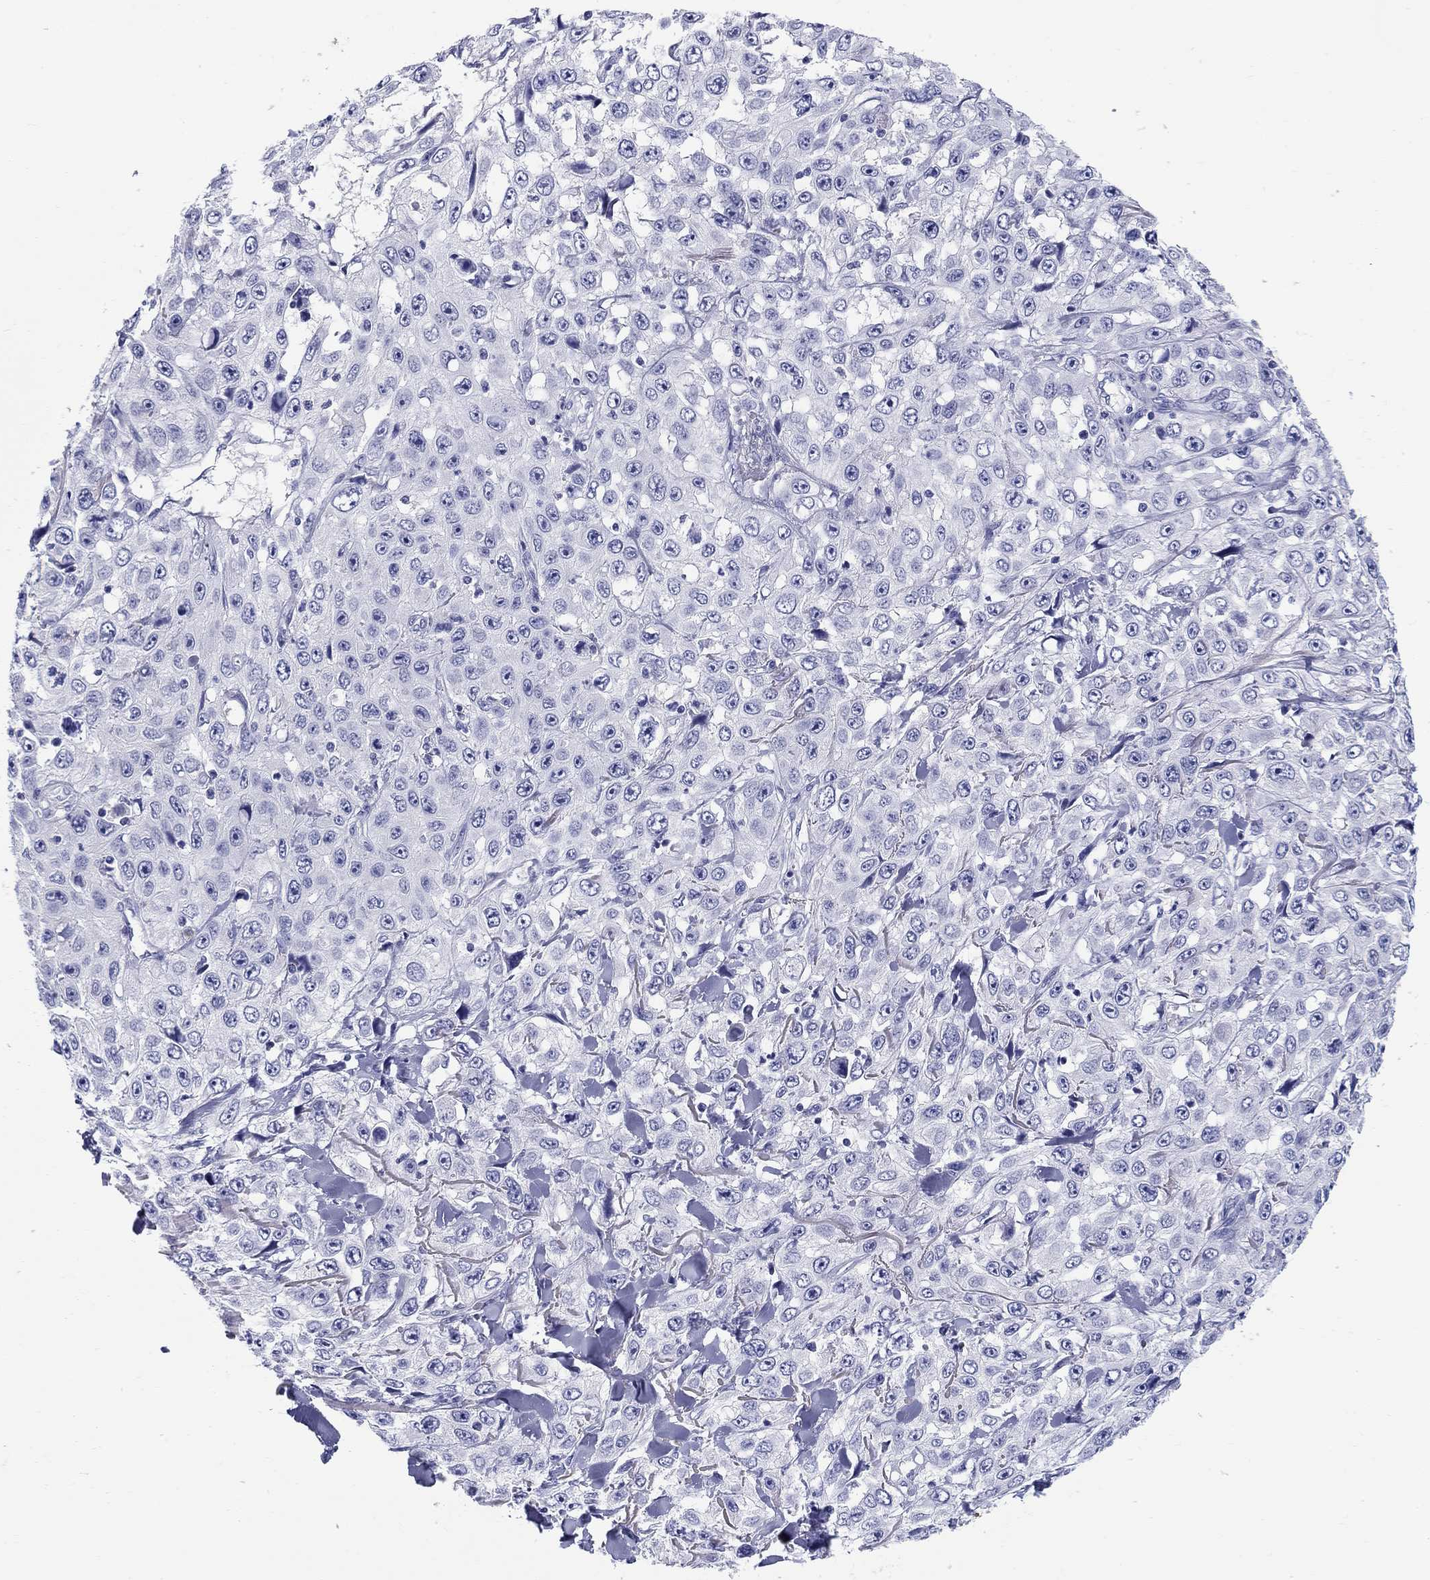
{"staining": {"intensity": "negative", "quantity": "none", "location": "none"}, "tissue": "skin cancer", "cell_type": "Tumor cells", "image_type": "cancer", "snomed": [{"axis": "morphology", "description": "Squamous cell carcinoma, NOS"}, {"axis": "topography", "description": "Skin"}], "caption": "DAB (3,3'-diaminobenzidine) immunohistochemical staining of human skin squamous cell carcinoma demonstrates no significant positivity in tumor cells. (Brightfield microscopy of DAB (3,3'-diaminobenzidine) immunohistochemistry at high magnification).", "gene": "LAMP5", "patient": {"sex": "male", "age": 82}}